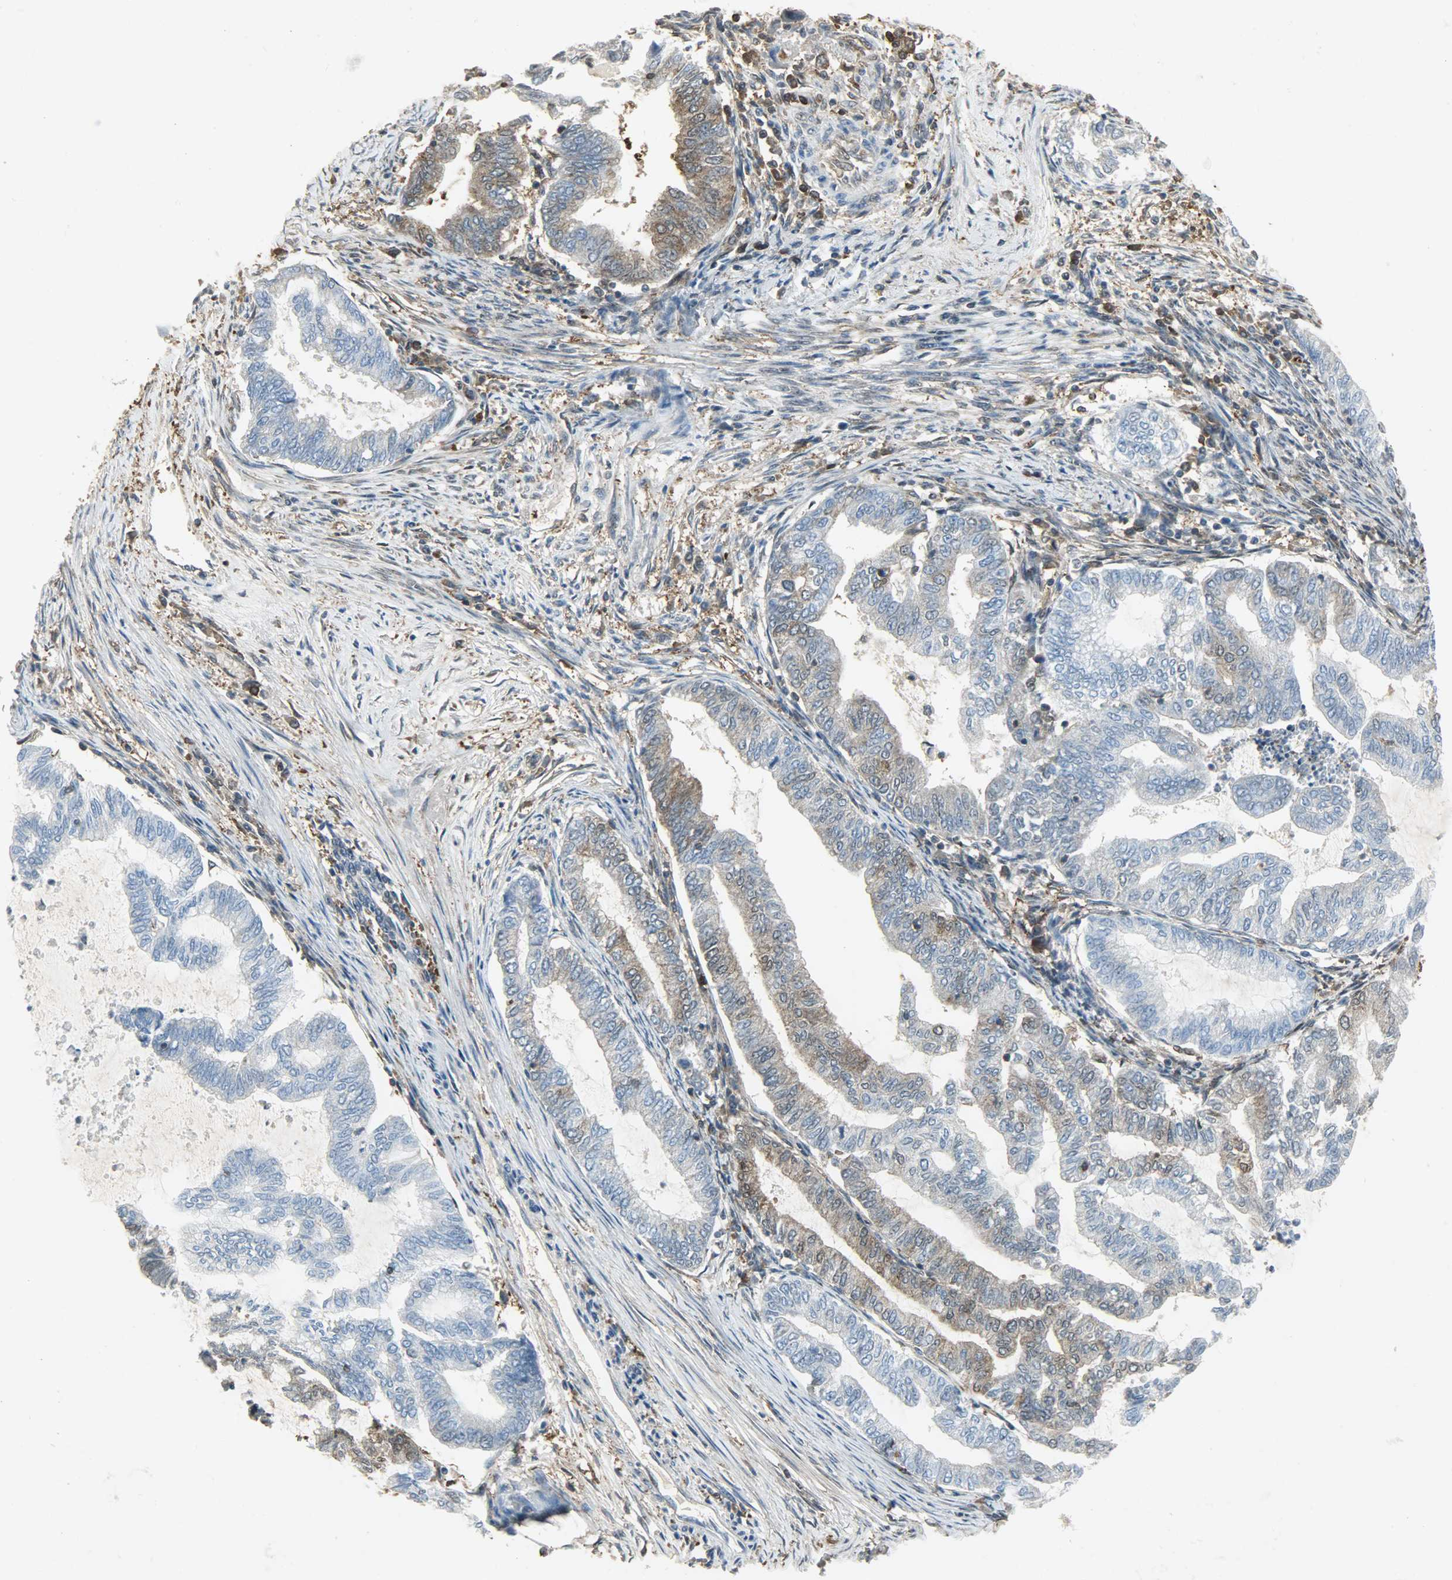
{"staining": {"intensity": "moderate", "quantity": "25%-75%", "location": "cytoplasmic/membranous,nuclear"}, "tissue": "endometrial cancer", "cell_type": "Tumor cells", "image_type": "cancer", "snomed": [{"axis": "morphology", "description": "Adenocarcinoma, NOS"}, {"axis": "topography", "description": "Endometrium"}], "caption": "Immunohistochemistry (IHC) staining of endometrial cancer, which demonstrates medium levels of moderate cytoplasmic/membranous and nuclear staining in about 25%-75% of tumor cells indicating moderate cytoplasmic/membranous and nuclear protein staining. The staining was performed using DAB (3,3'-diaminobenzidine) (brown) for protein detection and nuclei were counterstained in hematoxylin (blue).", "gene": "LDHB", "patient": {"sex": "female", "age": 79}}